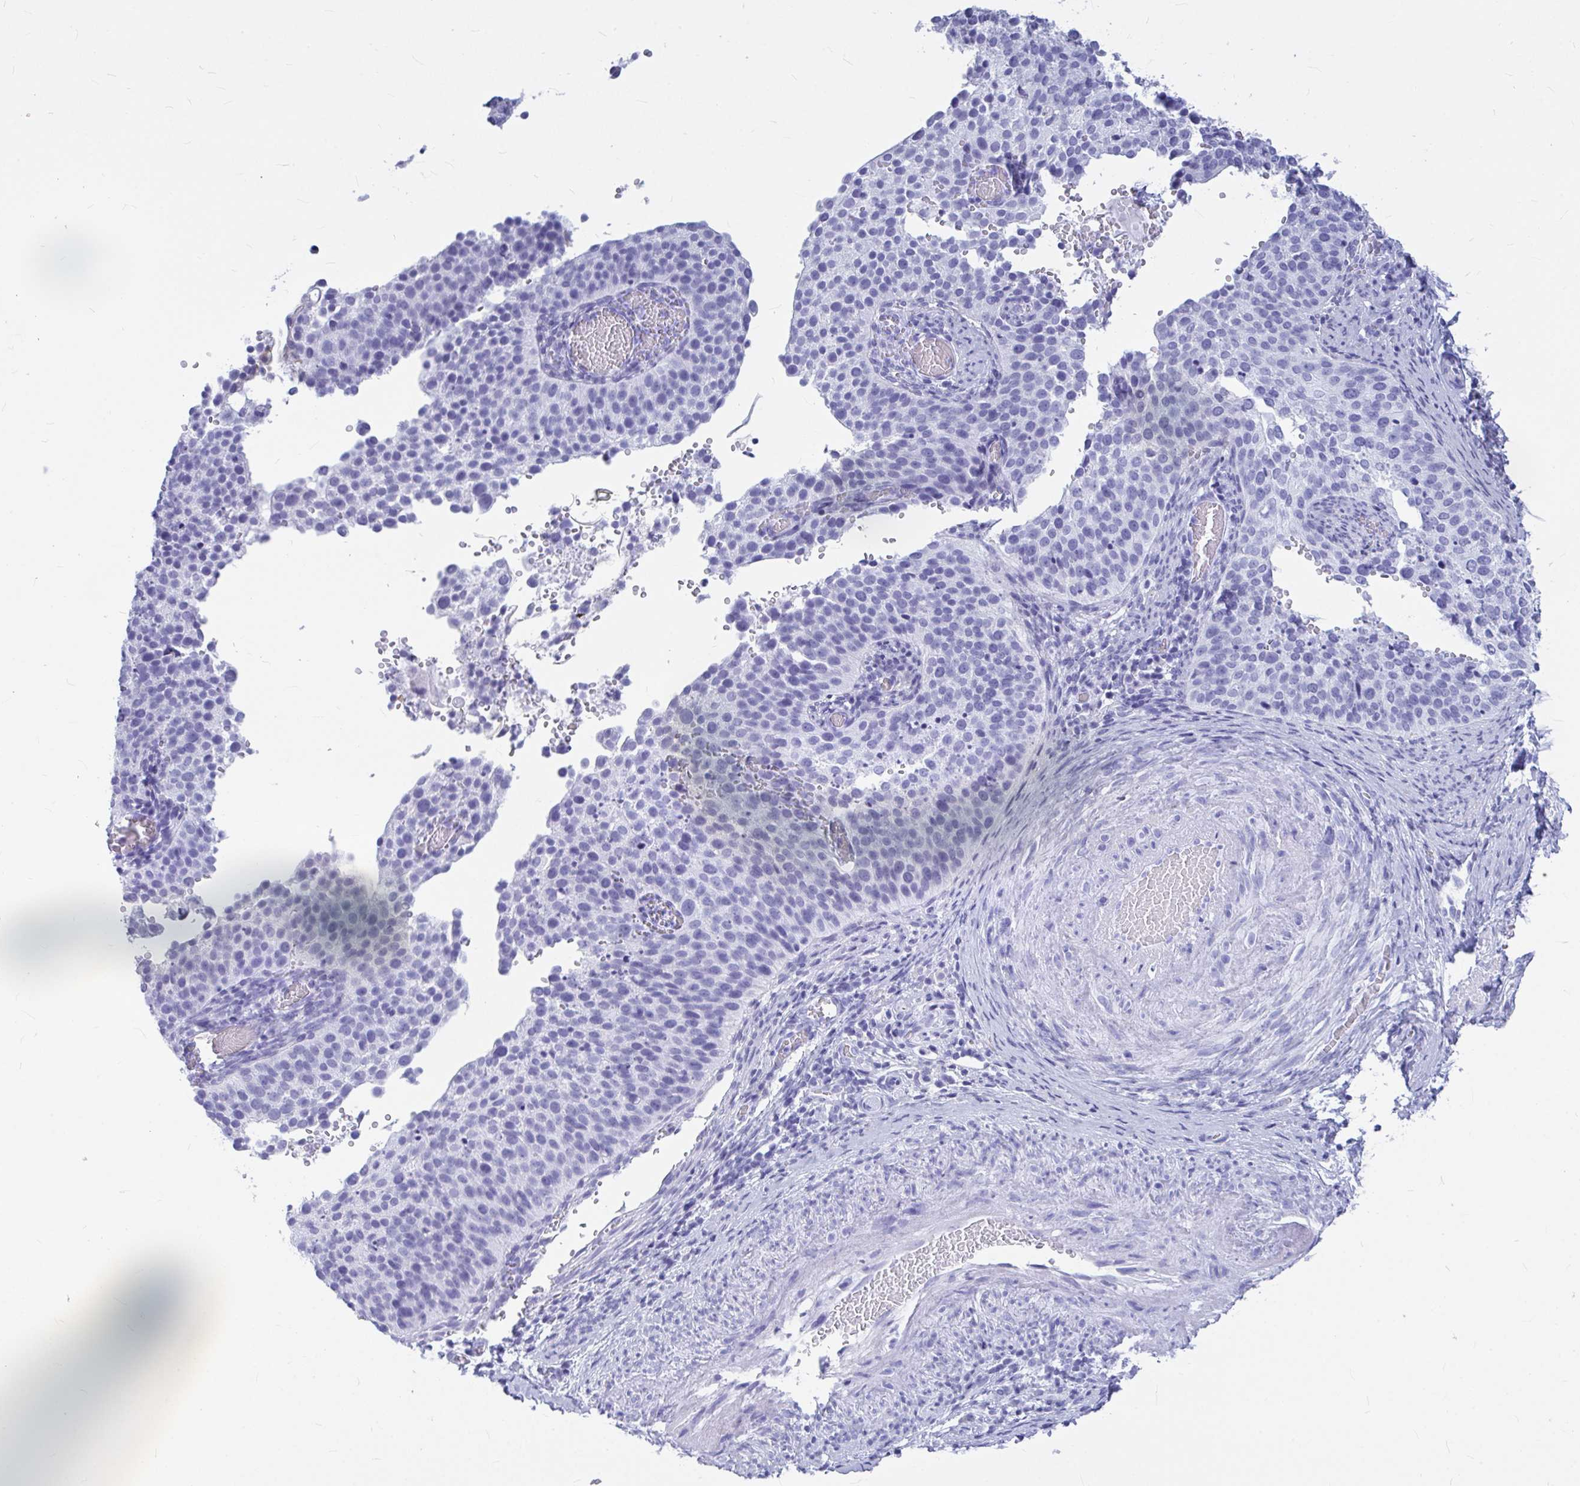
{"staining": {"intensity": "negative", "quantity": "none", "location": "none"}, "tissue": "cervical cancer", "cell_type": "Tumor cells", "image_type": "cancer", "snomed": [{"axis": "morphology", "description": "Squamous cell carcinoma, NOS"}, {"axis": "topography", "description": "Cervix"}], "caption": "Tumor cells are negative for brown protein staining in squamous cell carcinoma (cervical).", "gene": "OR5J2", "patient": {"sex": "female", "age": 44}}